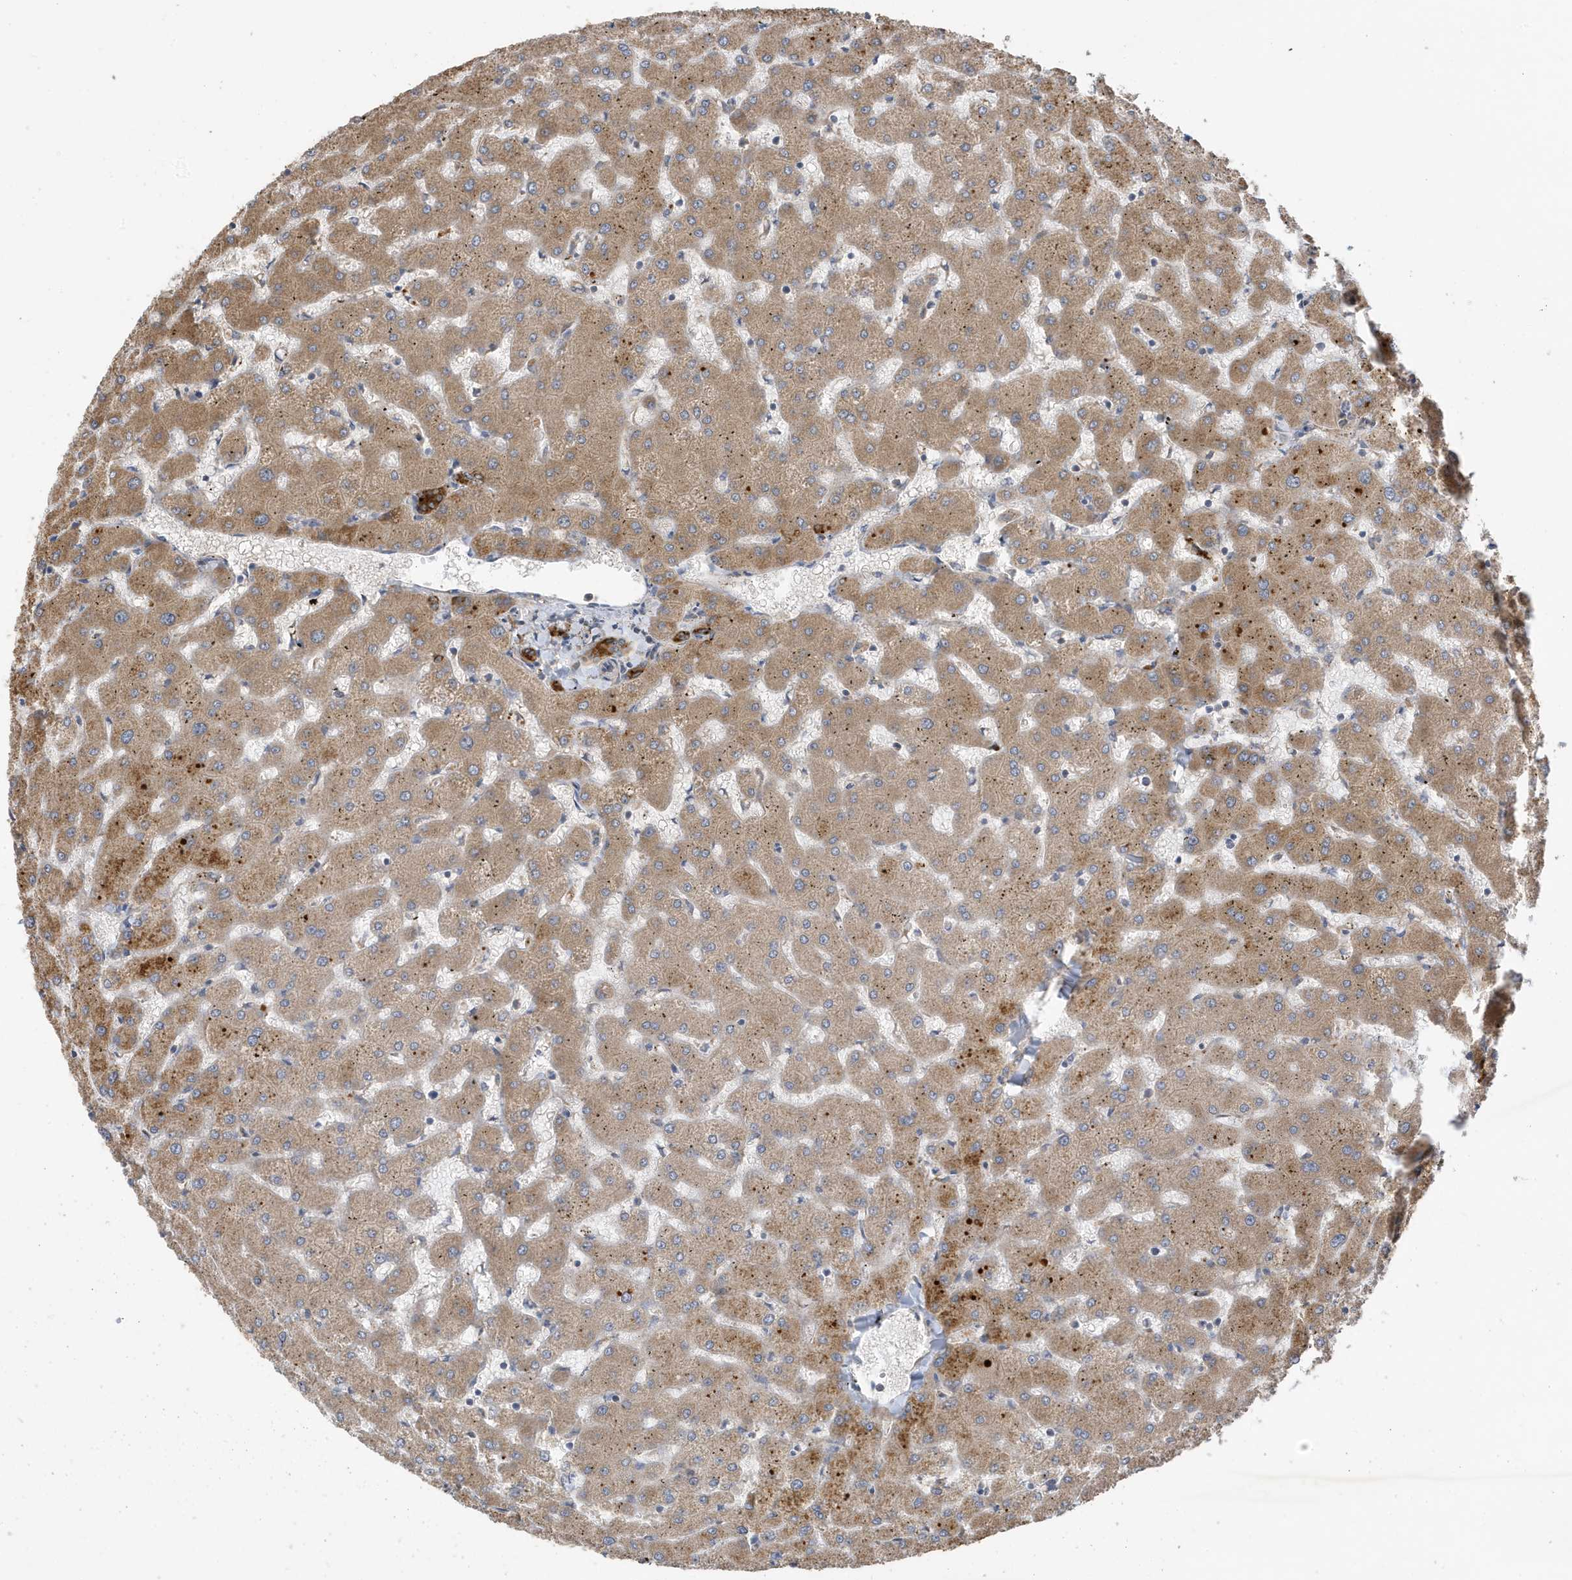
{"staining": {"intensity": "moderate", "quantity": ">75%", "location": "cytoplasmic/membranous"}, "tissue": "liver", "cell_type": "Cholangiocytes", "image_type": "normal", "snomed": [{"axis": "morphology", "description": "Normal tissue, NOS"}, {"axis": "topography", "description": "Liver"}], "caption": "Immunohistochemical staining of unremarkable liver reveals moderate cytoplasmic/membranous protein staining in about >75% of cholangiocytes. Nuclei are stained in blue.", "gene": "LAPTM4A", "patient": {"sex": "female", "age": 63}}